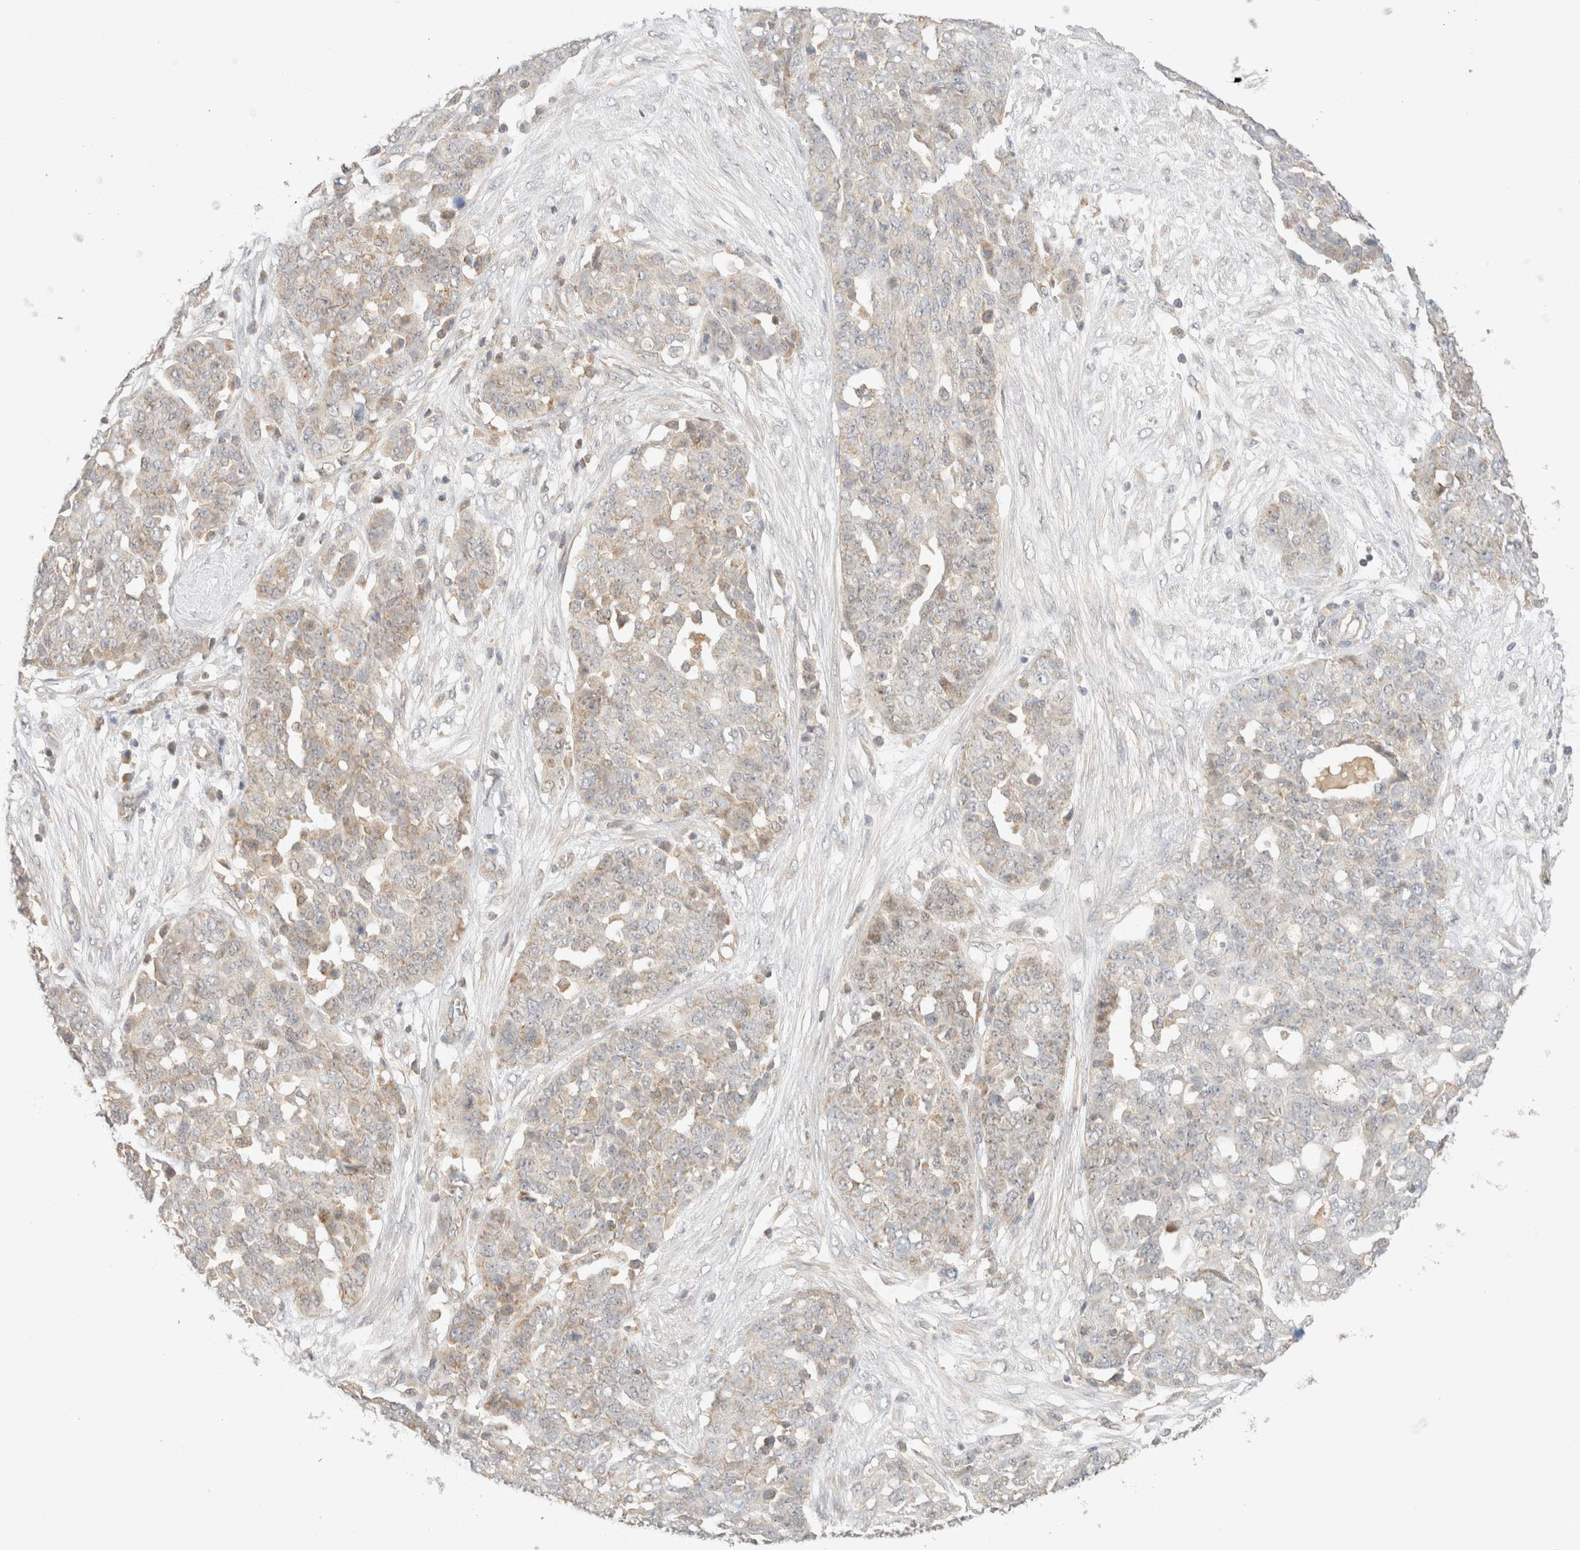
{"staining": {"intensity": "weak", "quantity": "<25%", "location": "cytoplasmic/membranous"}, "tissue": "ovarian cancer", "cell_type": "Tumor cells", "image_type": "cancer", "snomed": [{"axis": "morphology", "description": "Cystadenocarcinoma, serous, NOS"}, {"axis": "topography", "description": "Soft tissue"}, {"axis": "topography", "description": "Ovary"}], "caption": "A photomicrograph of serous cystadenocarcinoma (ovarian) stained for a protein shows no brown staining in tumor cells. (Brightfield microscopy of DAB IHC at high magnification).", "gene": "MRM3", "patient": {"sex": "female", "age": 57}}